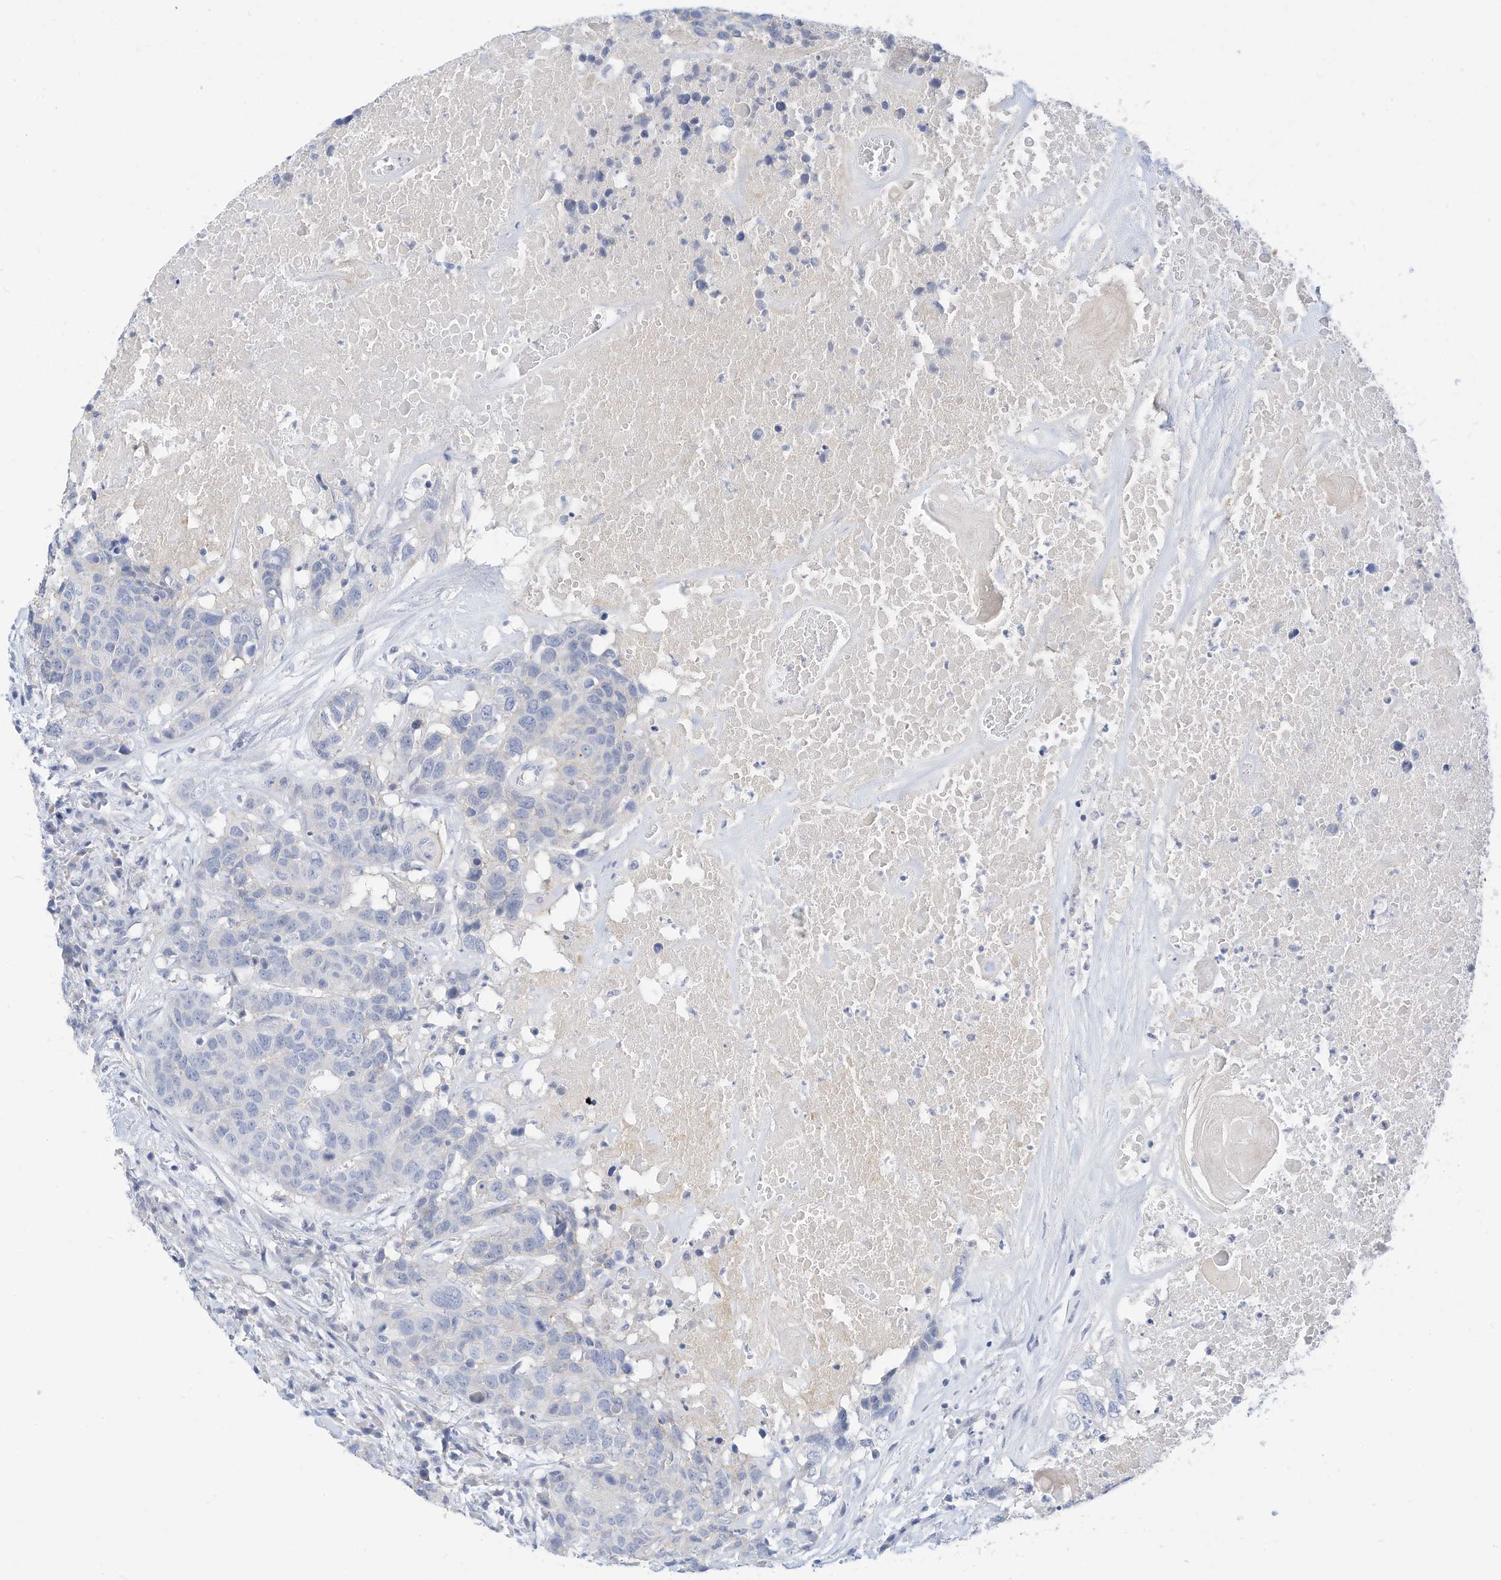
{"staining": {"intensity": "negative", "quantity": "none", "location": "none"}, "tissue": "head and neck cancer", "cell_type": "Tumor cells", "image_type": "cancer", "snomed": [{"axis": "morphology", "description": "Squamous cell carcinoma, NOS"}, {"axis": "topography", "description": "Head-Neck"}], "caption": "Tumor cells show no significant protein staining in squamous cell carcinoma (head and neck). (DAB IHC visualized using brightfield microscopy, high magnification).", "gene": "SPOCD1", "patient": {"sex": "male", "age": 66}}